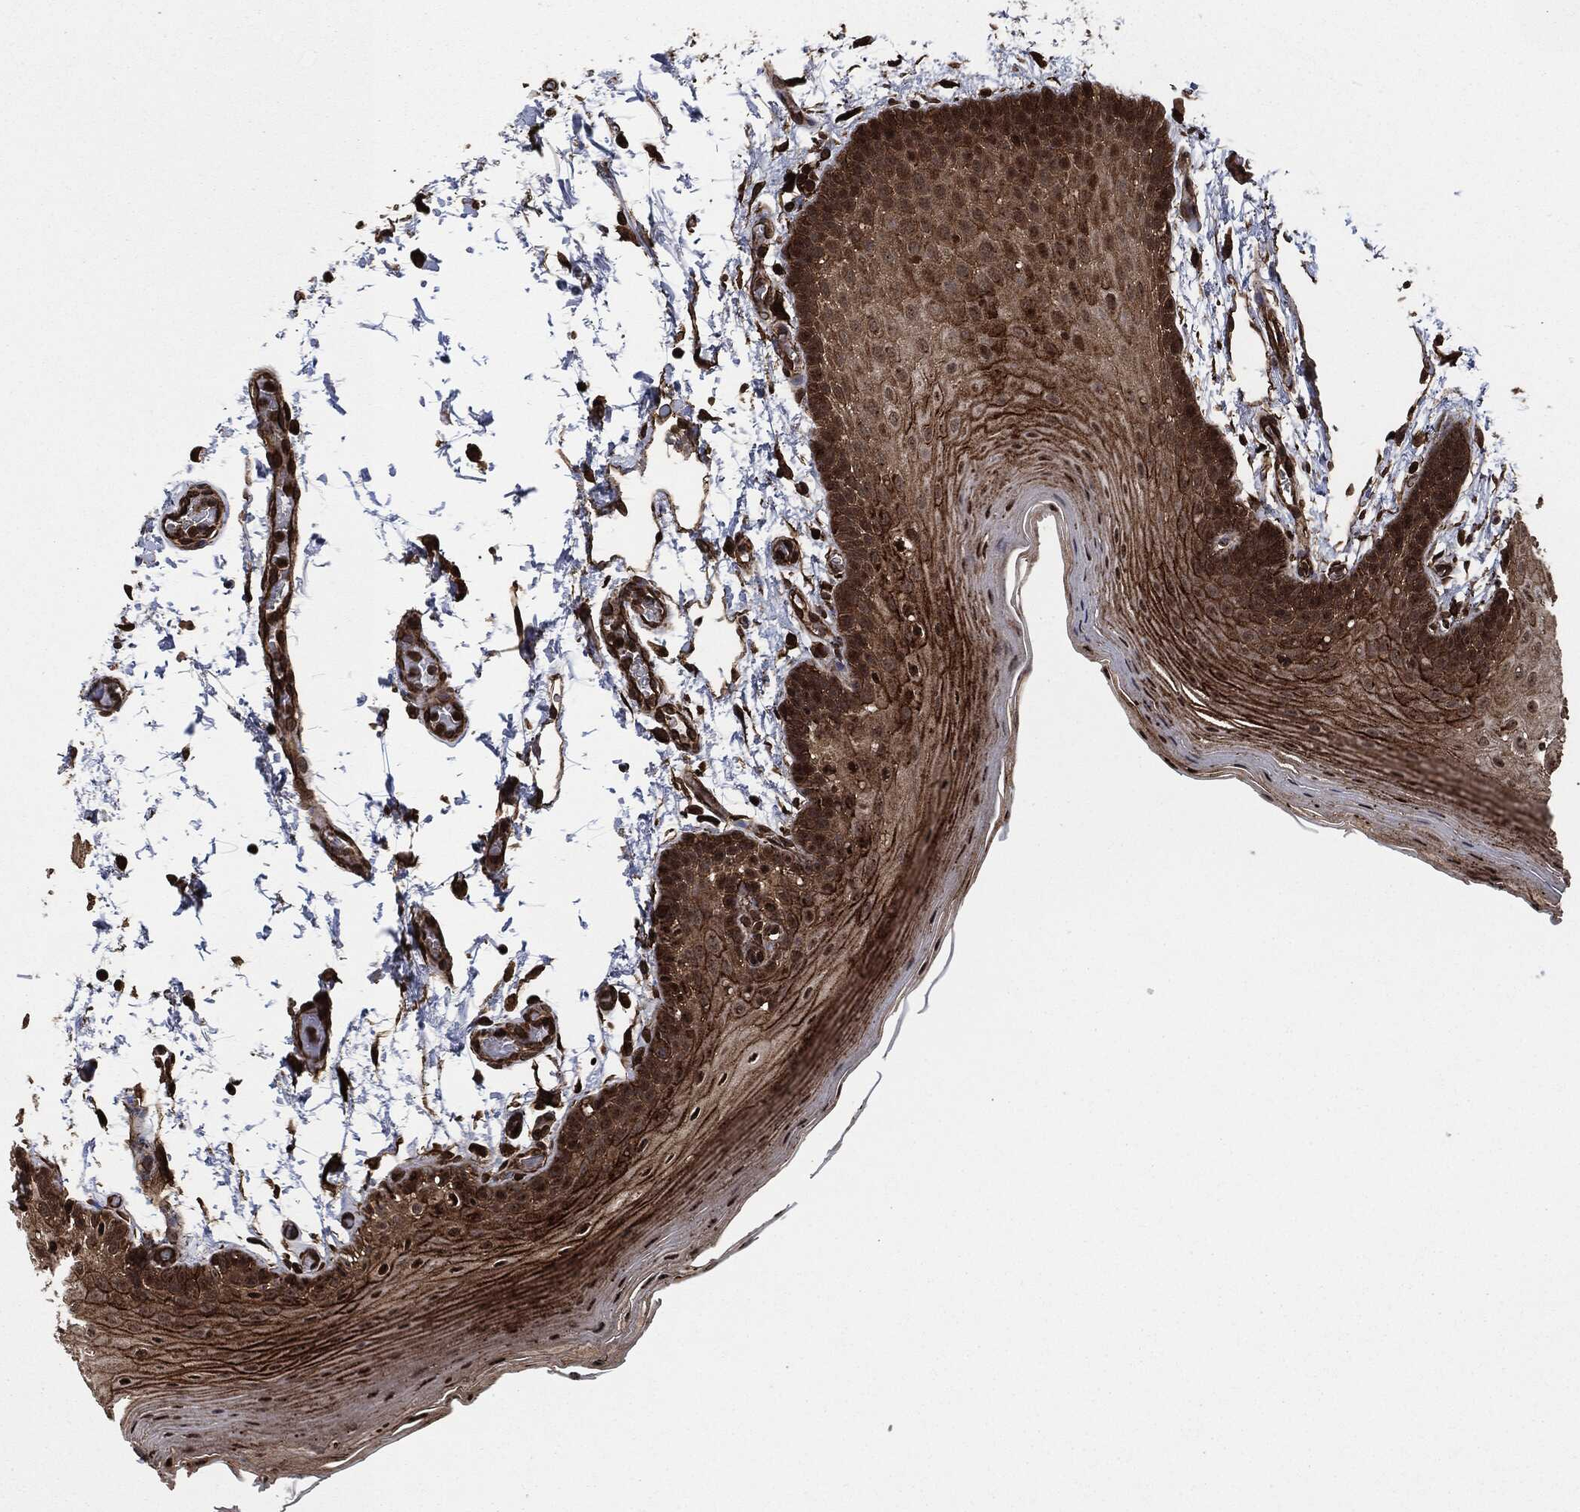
{"staining": {"intensity": "strong", "quantity": ">75%", "location": "cytoplasmic/membranous"}, "tissue": "oral mucosa", "cell_type": "Squamous epithelial cells", "image_type": "normal", "snomed": [{"axis": "morphology", "description": "Normal tissue, NOS"}, {"axis": "topography", "description": "Oral tissue"}], "caption": "A brown stain shows strong cytoplasmic/membranous expression of a protein in squamous epithelial cells of benign human oral mucosa.", "gene": "HRAS", "patient": {"sex": "male", "age": 62}}